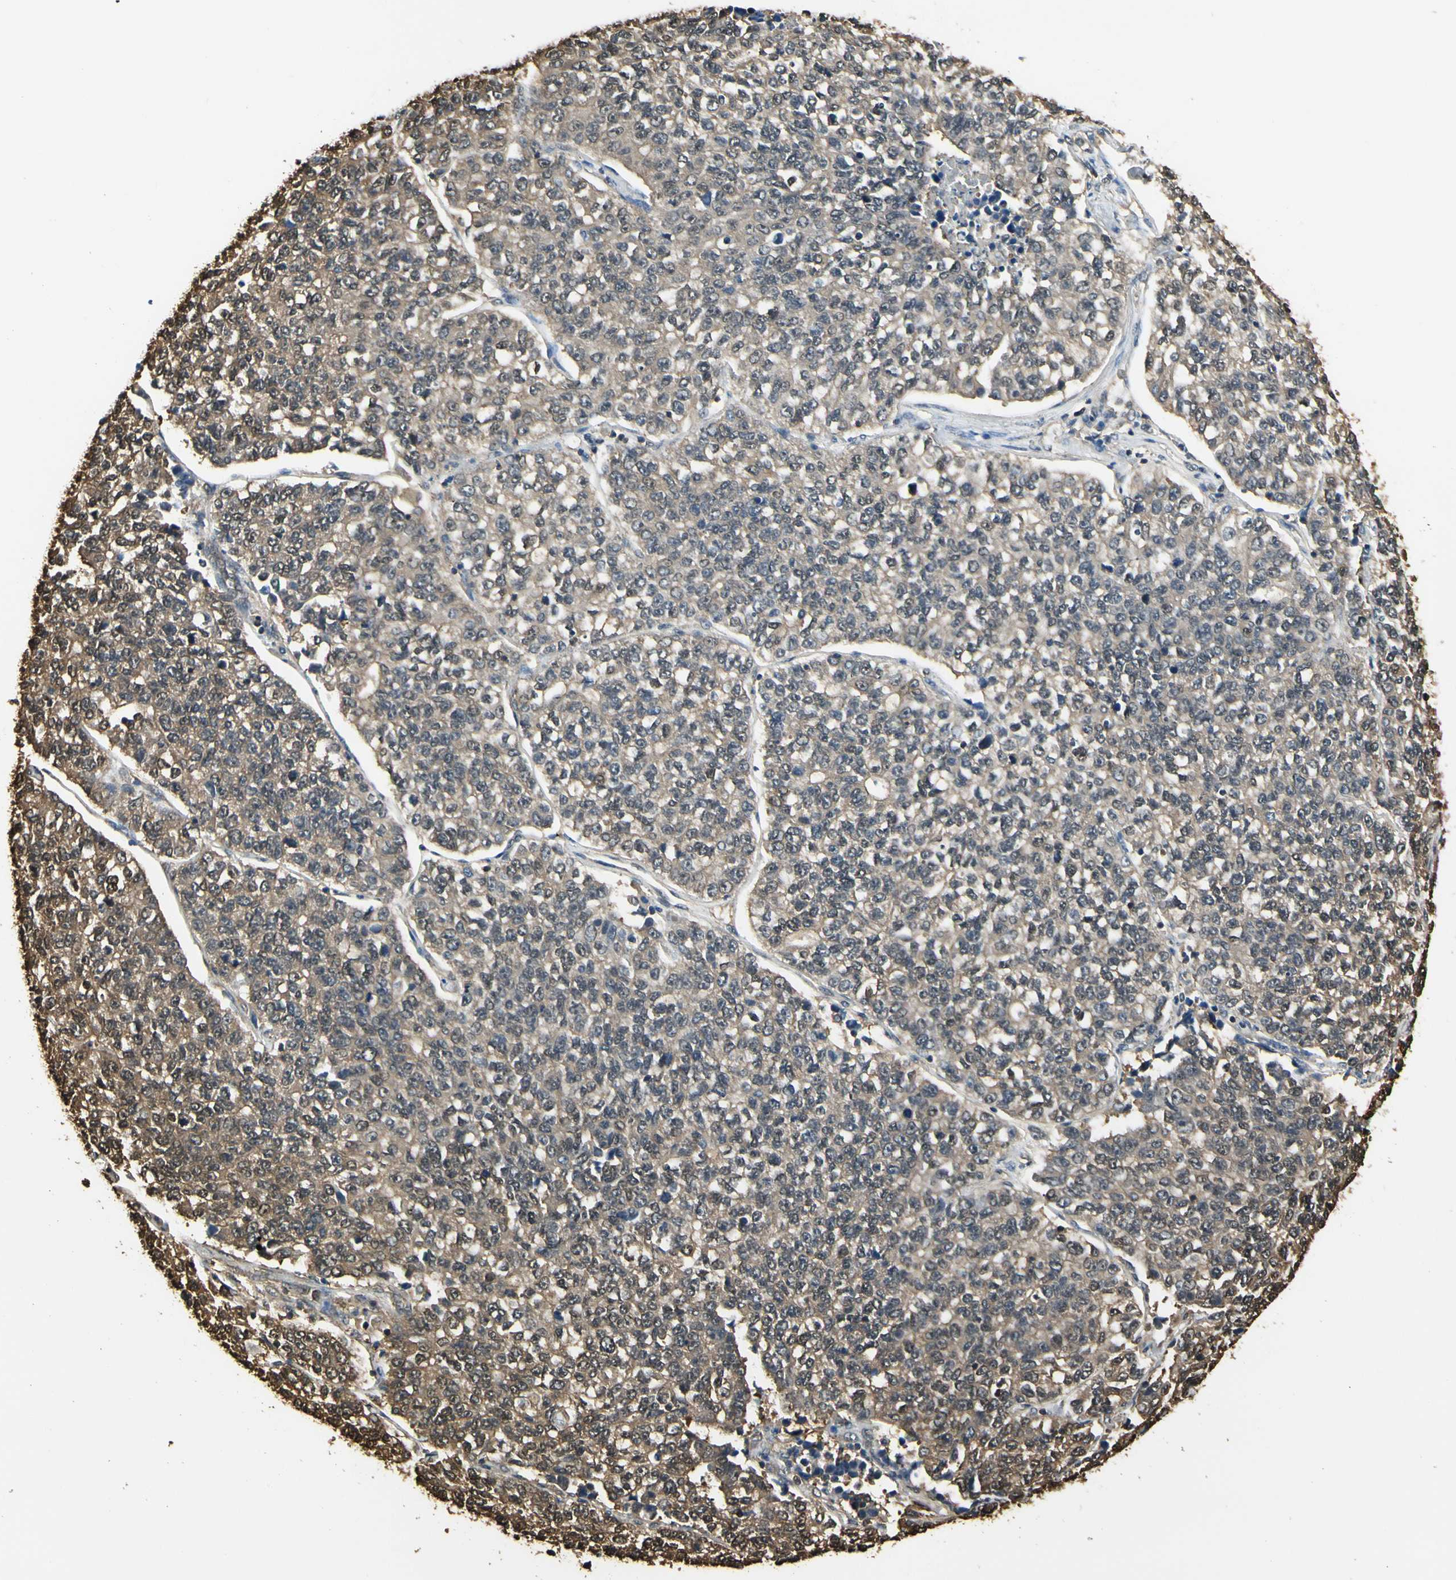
{"staining": {"intensity": "weak", "quantity": "25%-75%", "location": "cytoplasmic/membranous,nuclear"}, "tissue": "lung cancer", "cell_type": "Tumor cells", "image_type": "cancer", "snomed": [{"axis": "morphology", "description": "Adenocarcinoma, NOS"}, {"axis": "topography", "description": "Lung"}], "caption": "Protein expression analysis of adenocarcinoma (lung) shows weak cytoplasmic/membranous and nuclear positivity in about 25%-75% of tumor cells.", "gene": "YWHAE", "patient": {"sex": "male", "age": 49}}